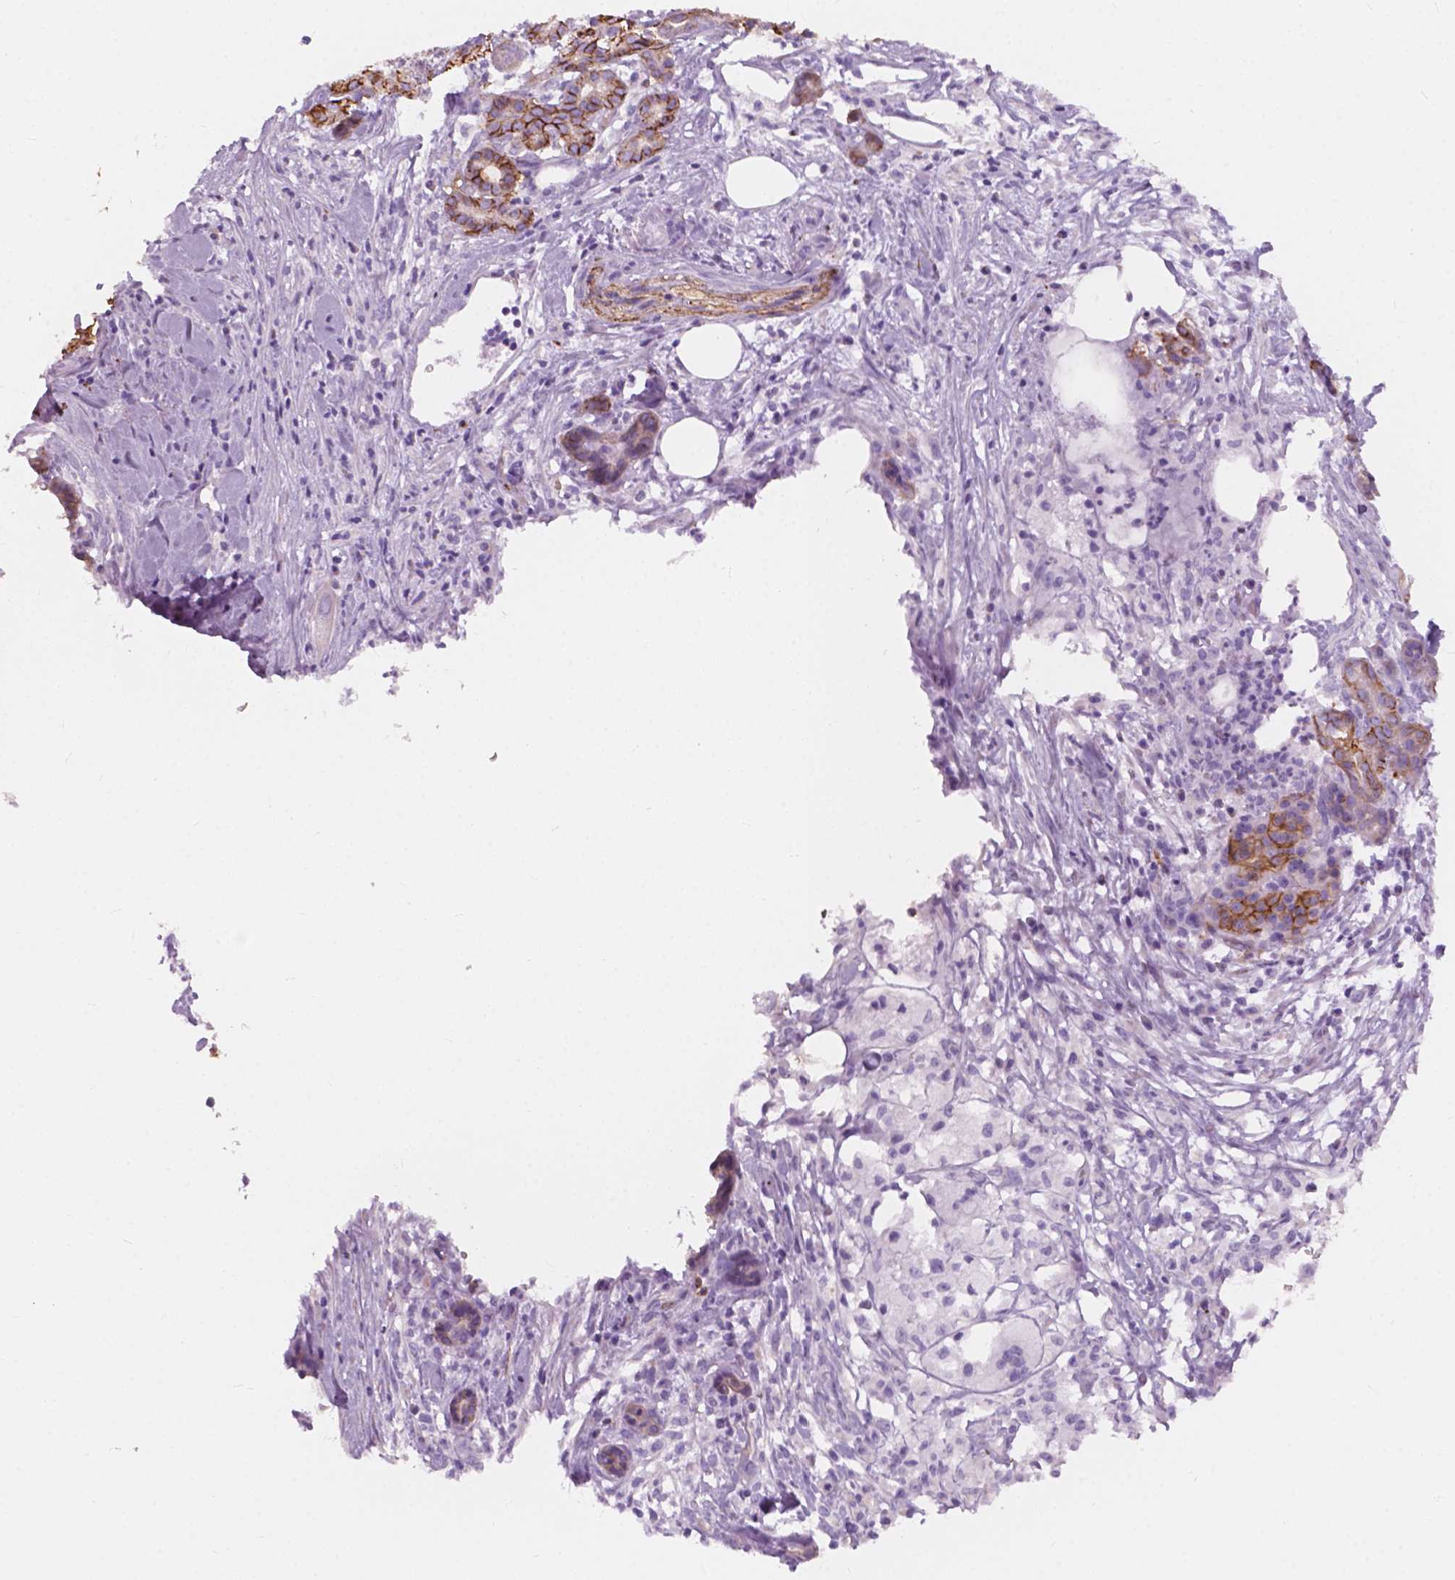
{"staining": {"intensity": "negative", "quantity": "none", "location": "none"}, "tissue": "pancreatic cancer", "cell_type": "Tumor cells", "image_type": "cancer", "snomed": [{"axis": "morphology", "description": "Adenocarcinoma, NOS"}, {"axis": "topography", "description": "Pancreas"}], "caption": "Pancreatic cancer (adenocarcinoma) was stained to show a protein in brown. There is no significant staining in tumor cells.", "gene": "FXYD2", "patient": {"sex": "female", "age": 66}}